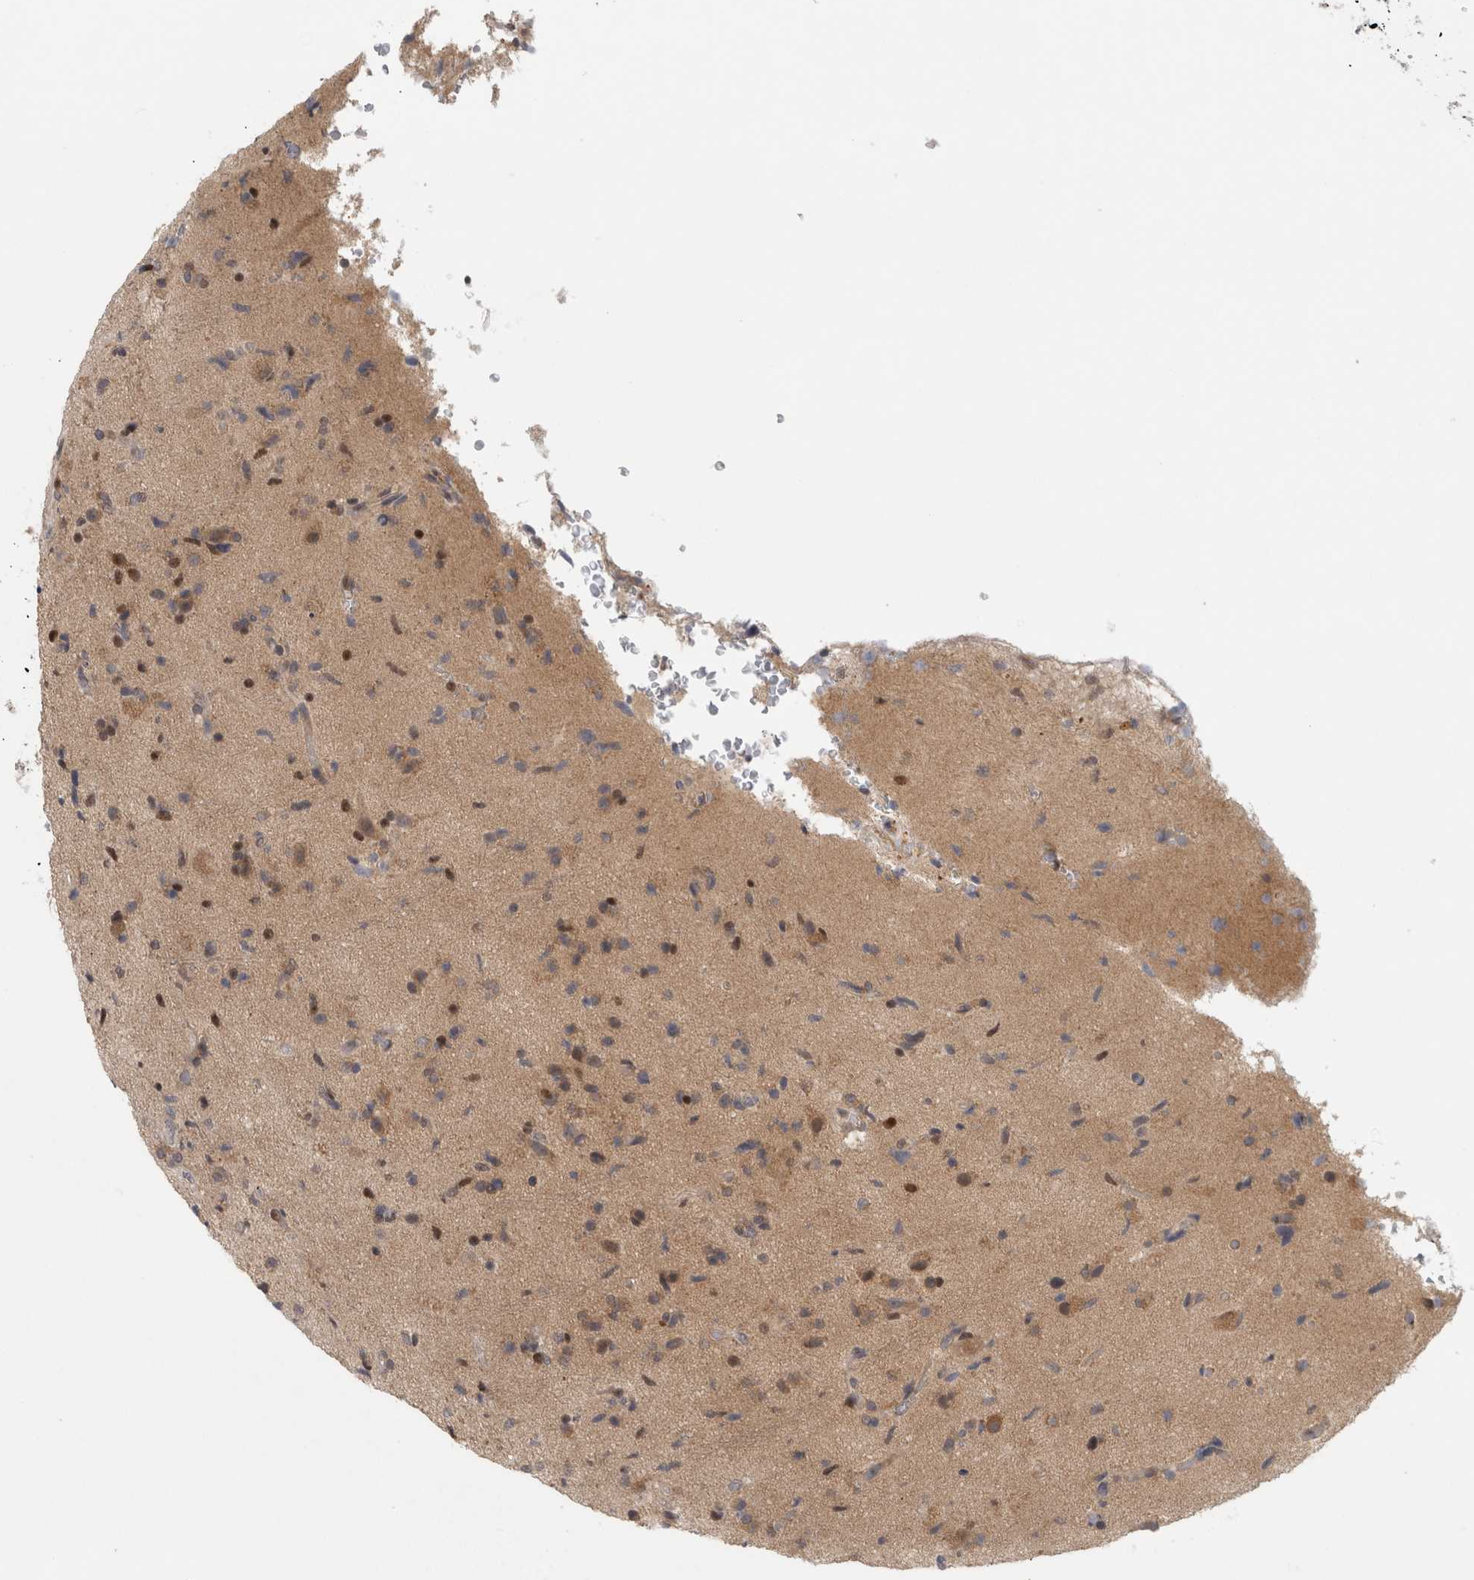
{"staining": {"intensity": "moderate", "quantity": "<25%", "location": "cytoplasmic/membranous,nuclear"}, "tissue": "glioma", "cell_type": "Tumor cells", "image_type": "cancer", "snomed": [{"axis": "morphology", "description": "Glioma, malignant, High grade"}, {"axis": "topography", "description": "Brain"}], "caption": "Immunohistochemical staining of glioma exhibits moderate cytoplasmic/membranous and nuclear protein staining in approximately <25% of tumor cells. The protein is shown in brown color, while the nuclei are stained blue.", "gene": "KDM8", "patient": {"sex": "male", "age": 72}}